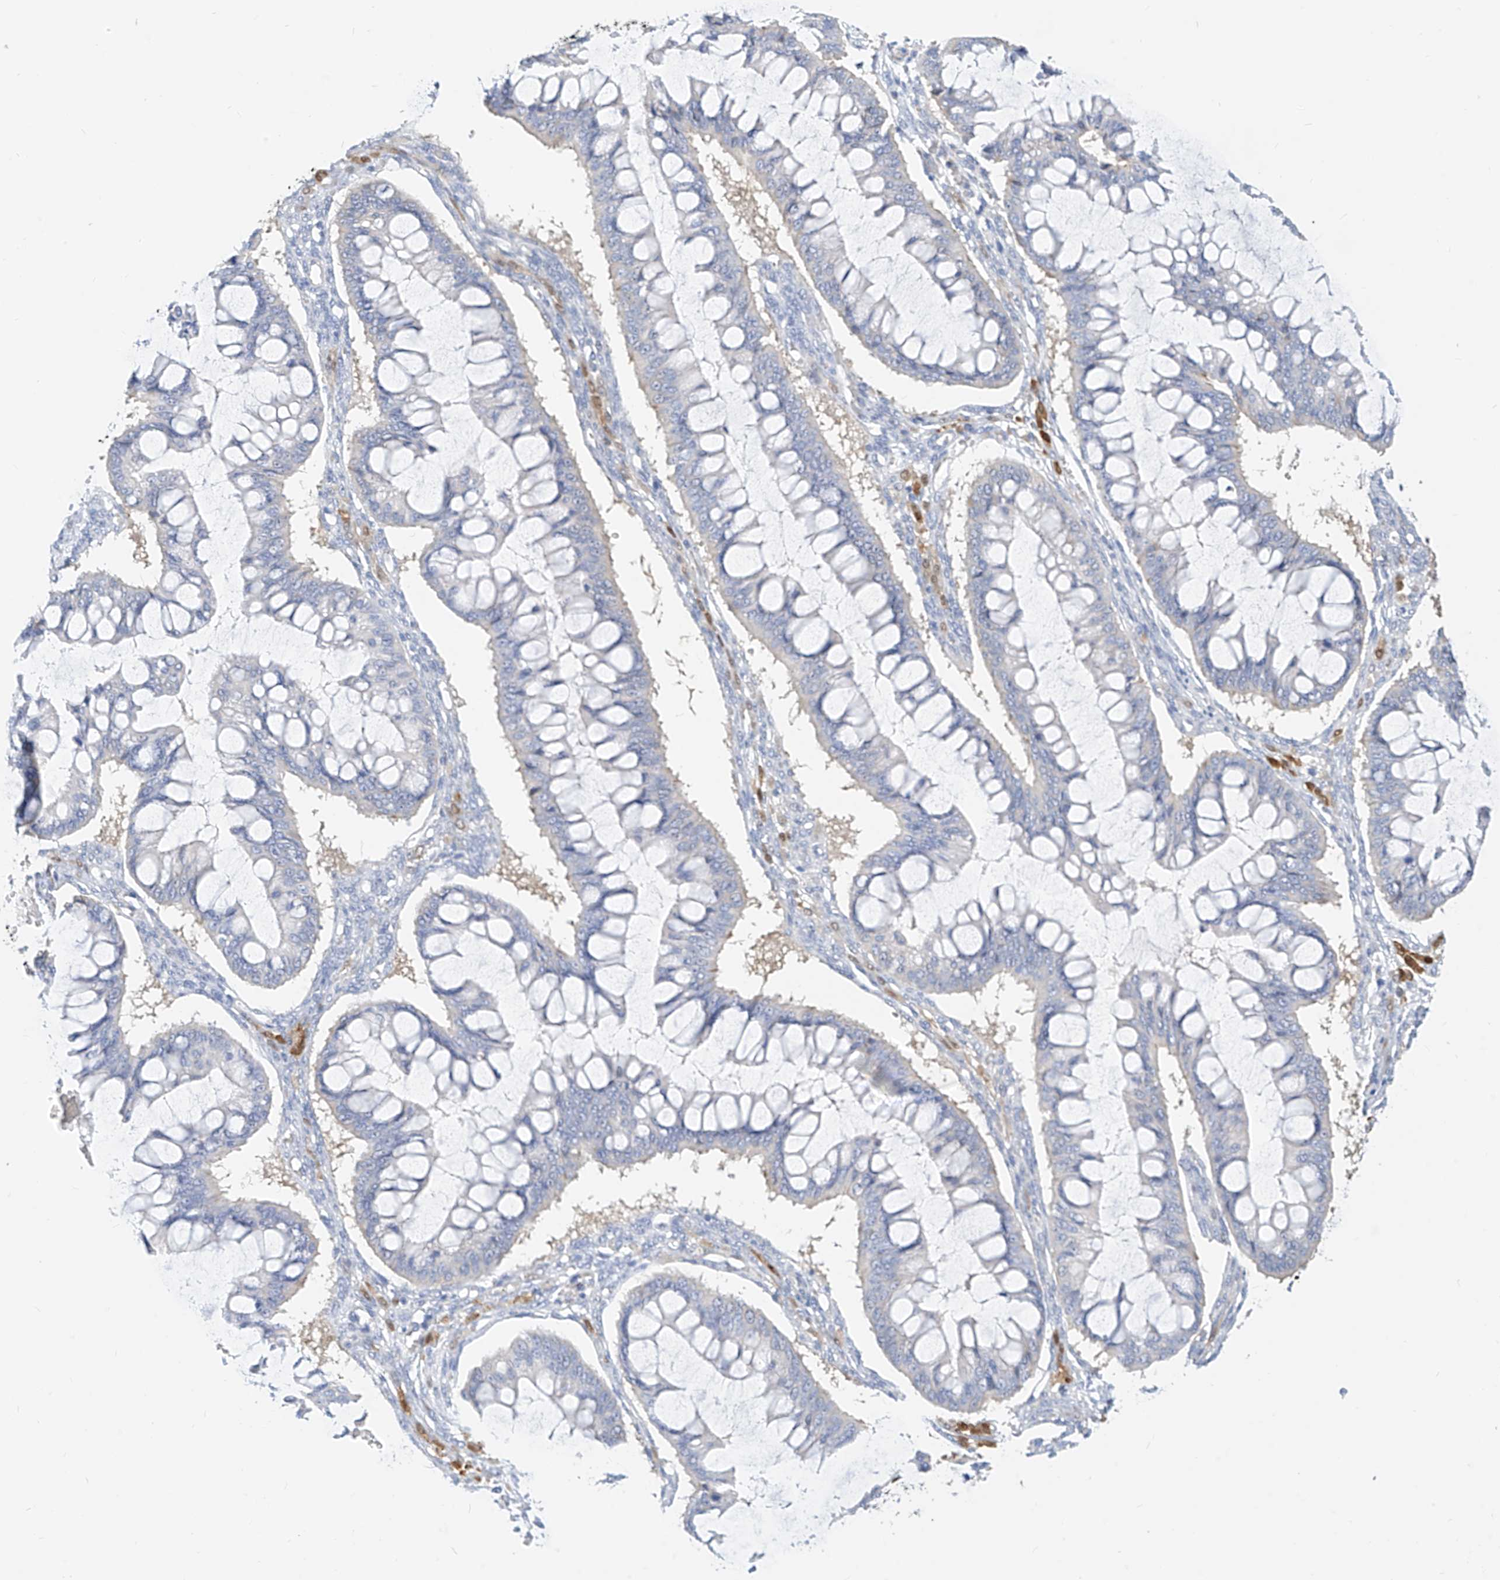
{"staining": {"intensity": "negative", "quantity": "none", "location": "none"}, "tissue": "ovarian cancer", "cell_type": "Tumor cells", "image_type": "cancer", "snomed": [{"axis": "morphology", "description": "Cystadenocarcinoma, mucinous, NOS"}, {"axis": "topography", "description": "Ovary"}], "caption": "There is no significant expression in tumor cells of ovarian mucinous cystadenocarcinoma. (IHC, brightfield microscopy, high magnification).", "gene": "ZZEF1", "patient": {"sex": "female", "age": 73}}